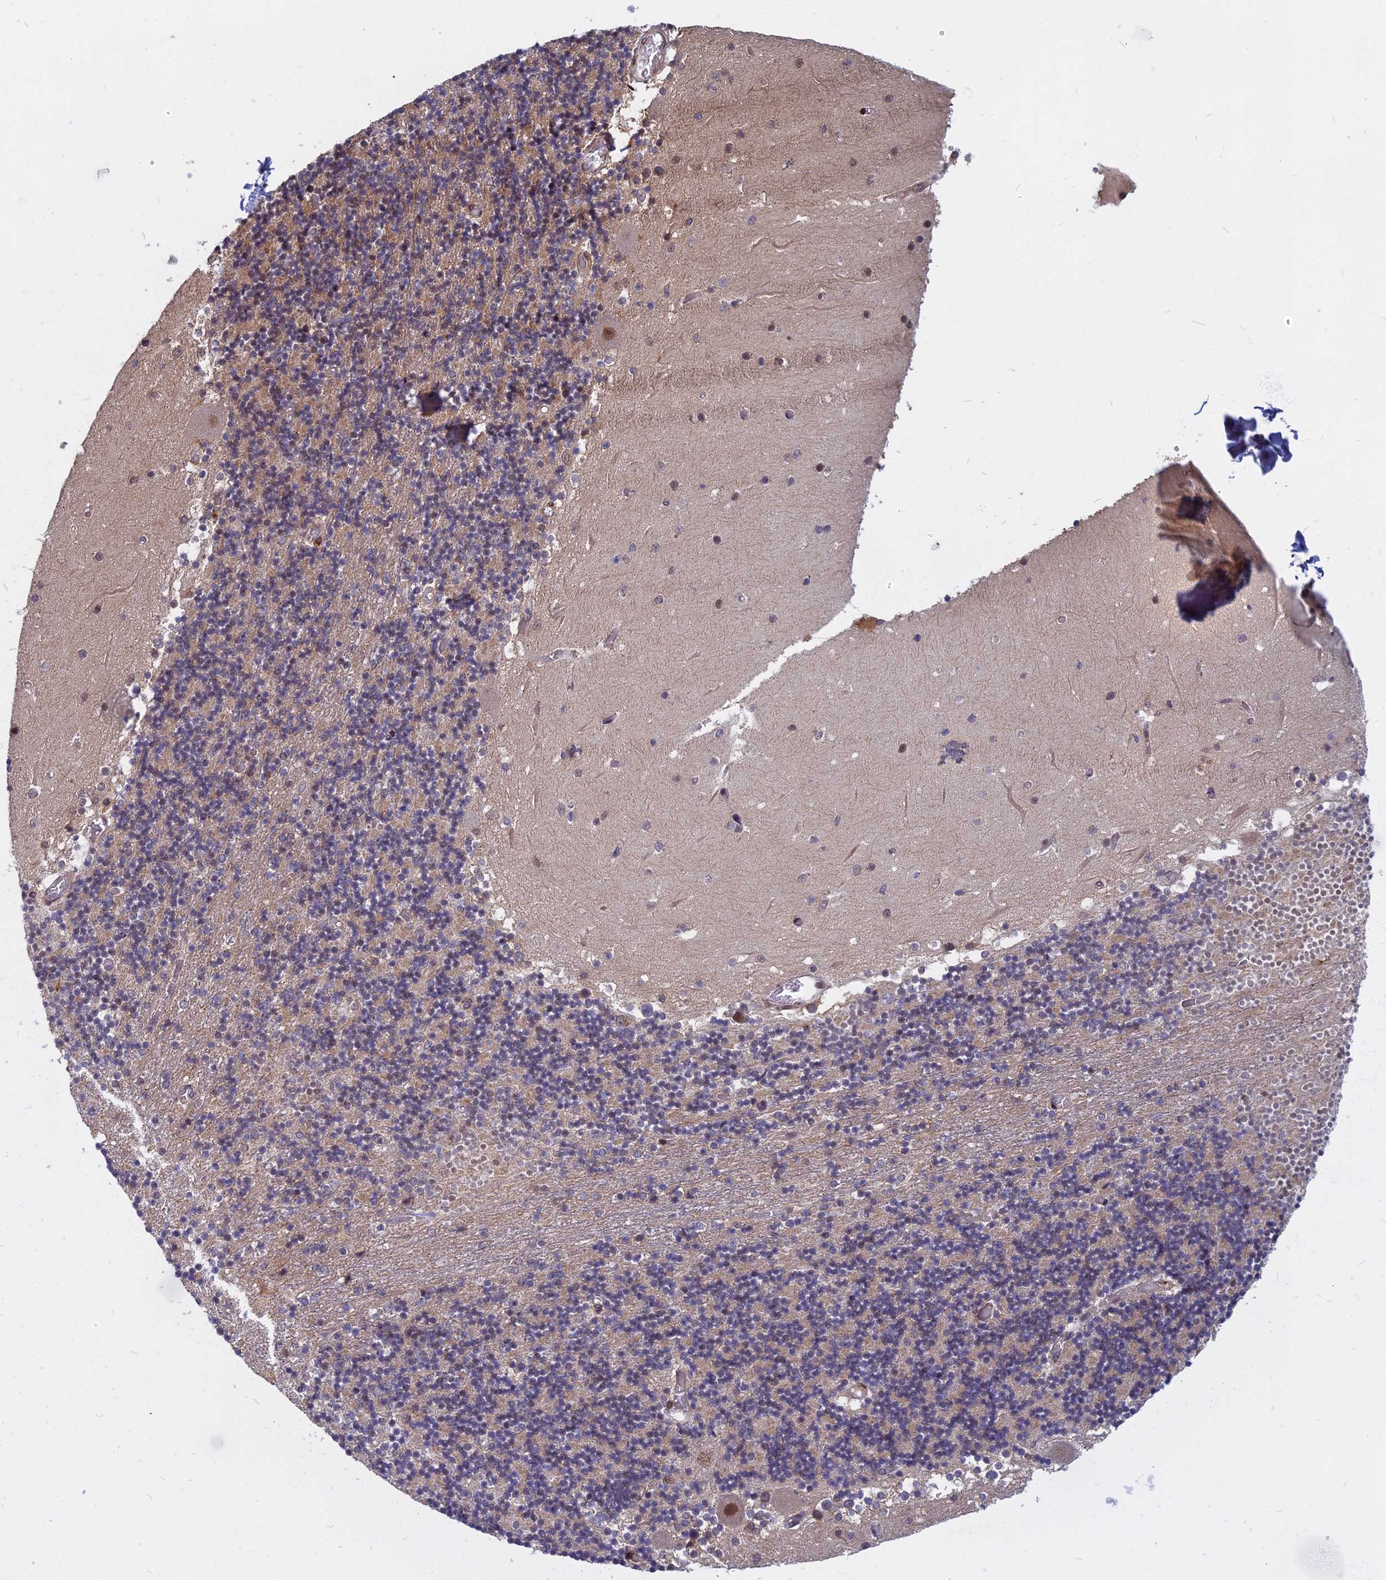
{"staining": {"intensity": "weak", "quantity": "25%-75%", "location": "cytoplasmic/membranous,nuclear"}, "tissue": "cerebellum", "cell_type": "Cells in granular layer", "image_type": "normal", "snomed": [{"axis": "morphology", "description": "Normal tissue, NOS"}, {"axis": "topography", "description": "Cerebellum"}], "caption": "The image displays a brown stain indicating the presence of a protein in the cytoplasmic/membranous,nuclear of cells in granular layer in cerebellum. The staining was performed using DAB to visualize the protein expression in brown, while the nuclei were stained in blue with hematoxylin (Magnification: 20x).", "gene": "CCDC113", "patient": {"sex": "female", "age": 28}}